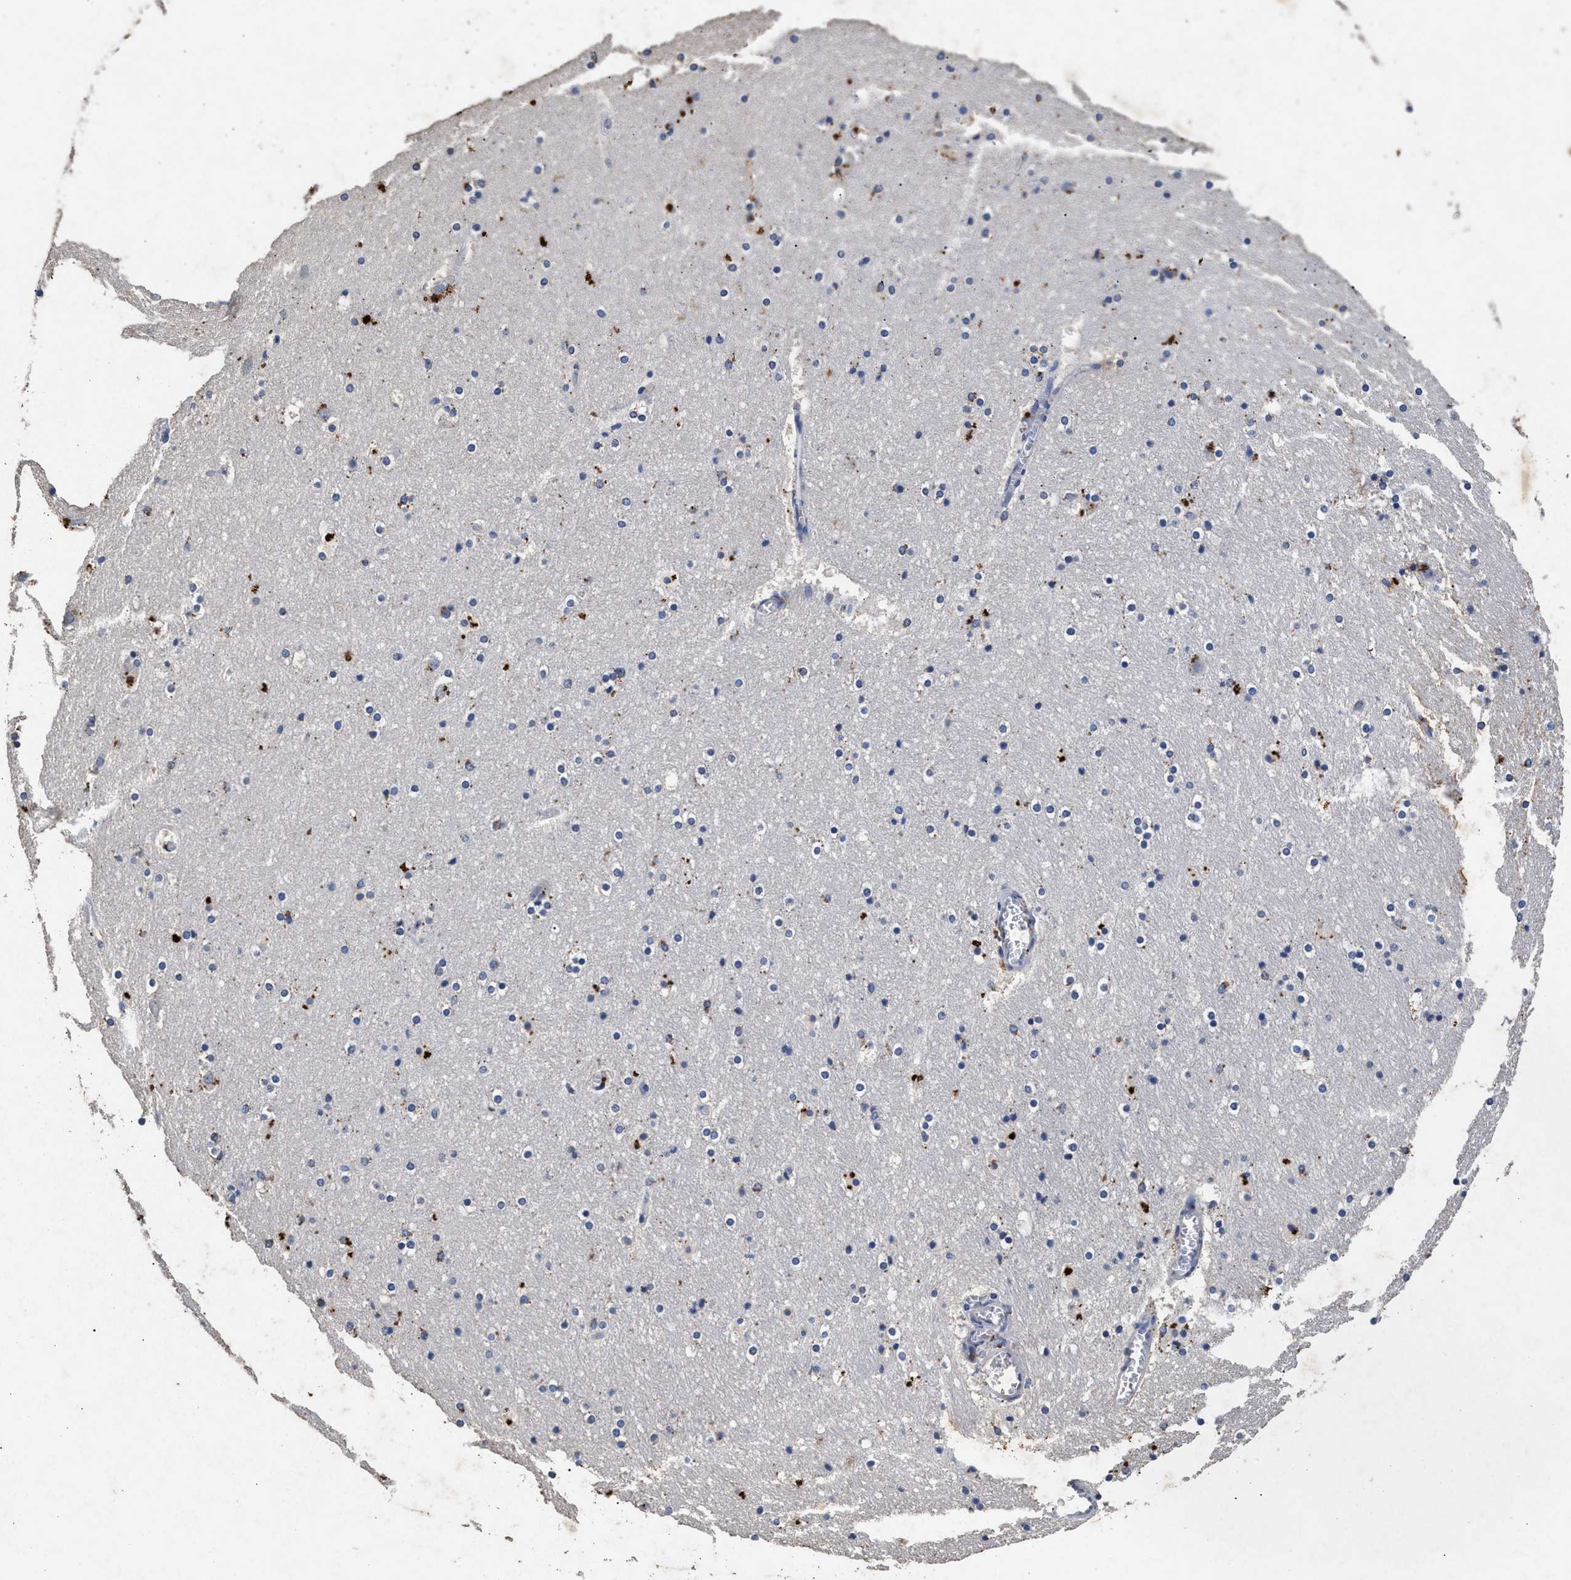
{"staining": {"intensity": "moderate", "quantity": "<25%", "location": "cytoplasmic/membranous"}, "tissue": "hippocampus", "cell_type": "Glial cells", "image_type": "normal", "snomed": [{"axis": "morphology", "description": "Normal tissue, NOS"}, {"axis": "topography", "description": "Hippocampus"}], "caption": "Immunohistochemistry (DAB) staining of normal human hippocampus reveals moderate cytoplasmic/membranous protein staining in approximately <25% of glial cells. Ihc stains the protein in brown and the nuclei are stained blue.", "gene": "LTB4R2", "patient": {"sex": "male", "age": 45}}